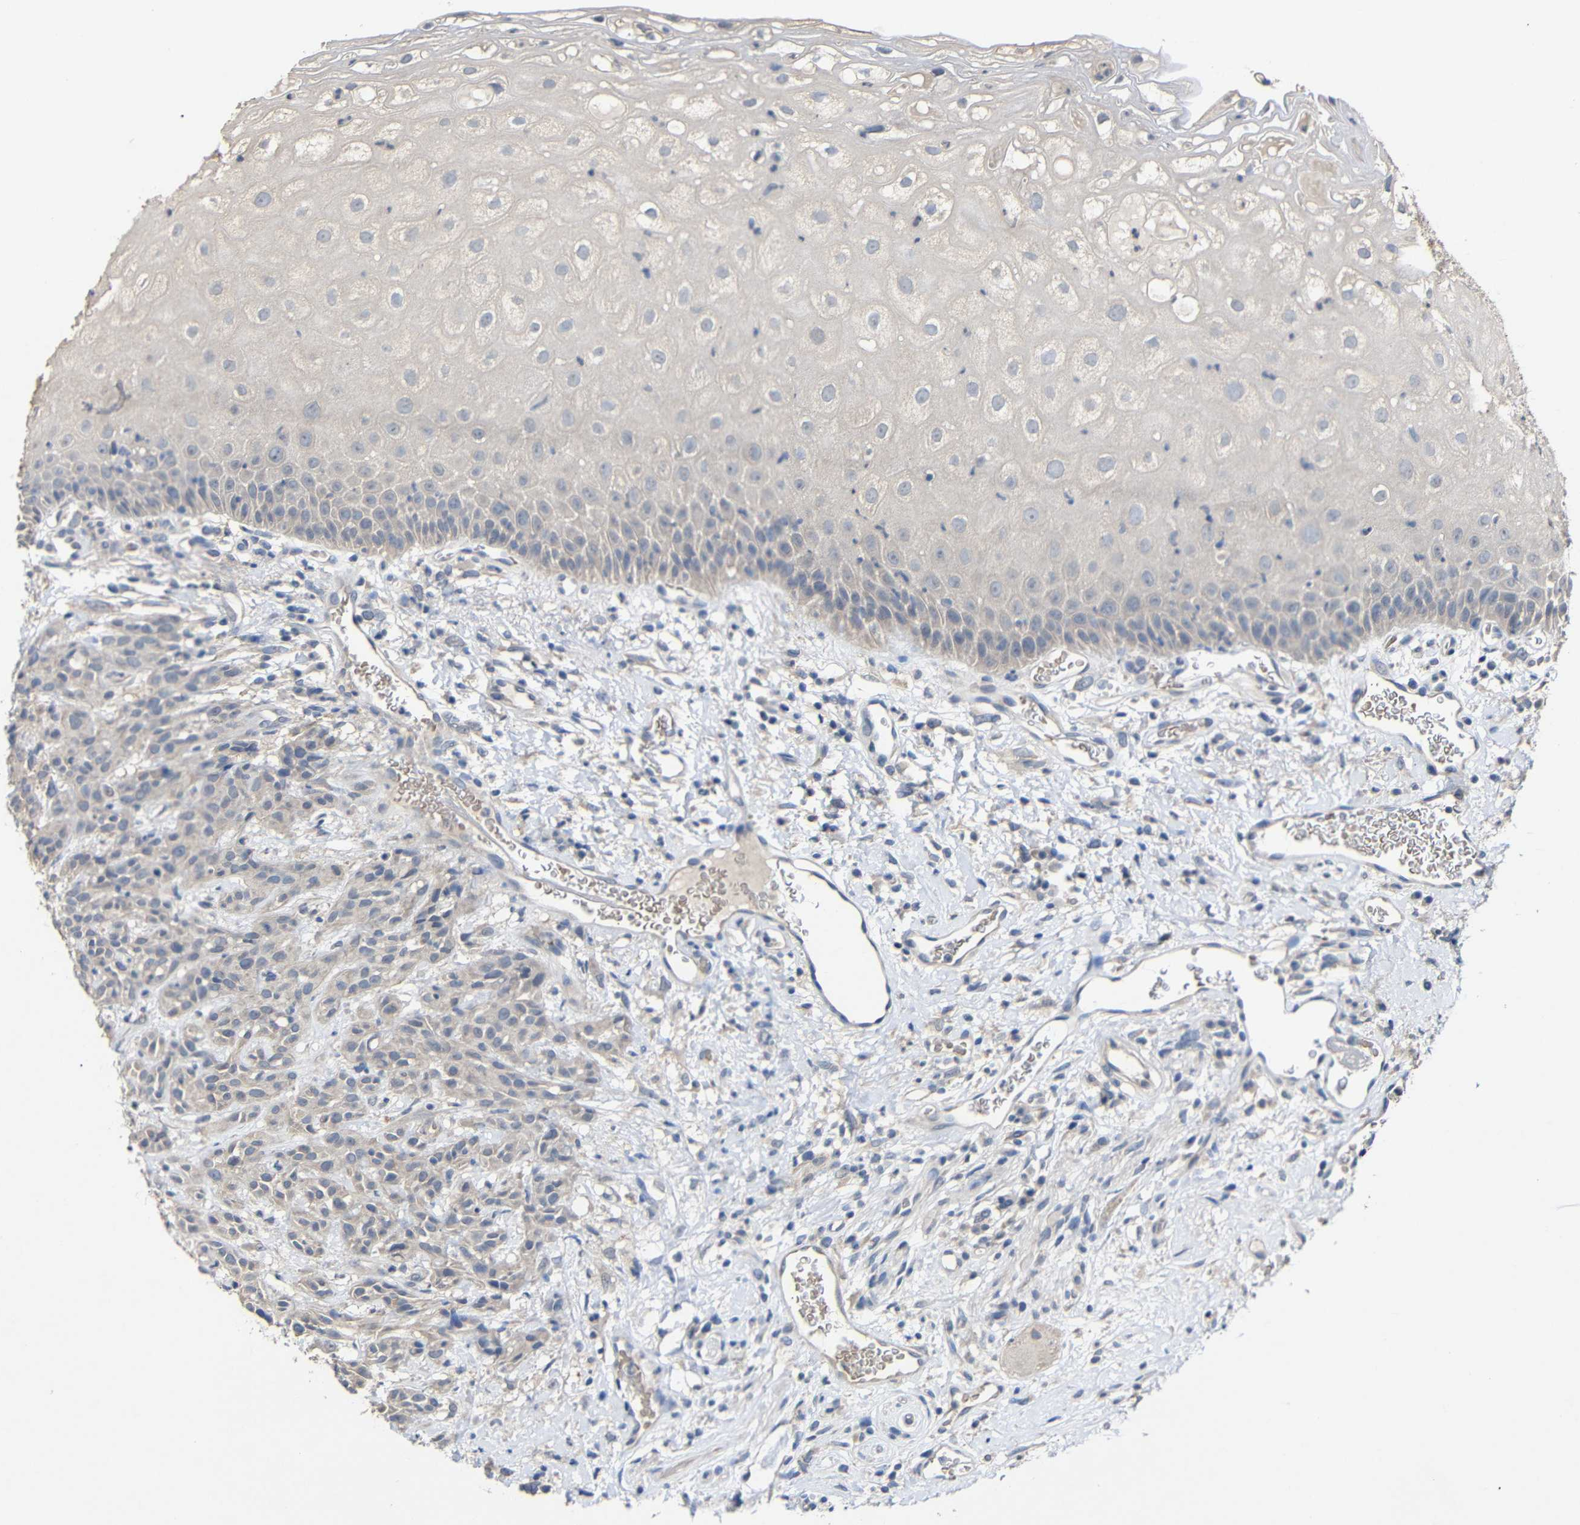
{"staining": {"intensity": "negative", "quantity": "none", "location": "none"}, "tissue": "head and neck cancer", "cell_type": "Tumor cells", "image_type": "cancer", "snomed": [{"axis": "morphology", "description": "Normal tissue, NOS"}, {"axis": "morphology", "description": "Squamous cell carcinoma, NOS"}, {"axis": "topography", "description": "Cartilage tissue"}, {"axis": "topography", "description": "Head-Neck"}], "caption": "There is no significant staining in tumor cells of head and neck cancer (squamous cell carcinoma).", "gene": "HNF1A", "patient": {"sex": "male", "age": 62}}